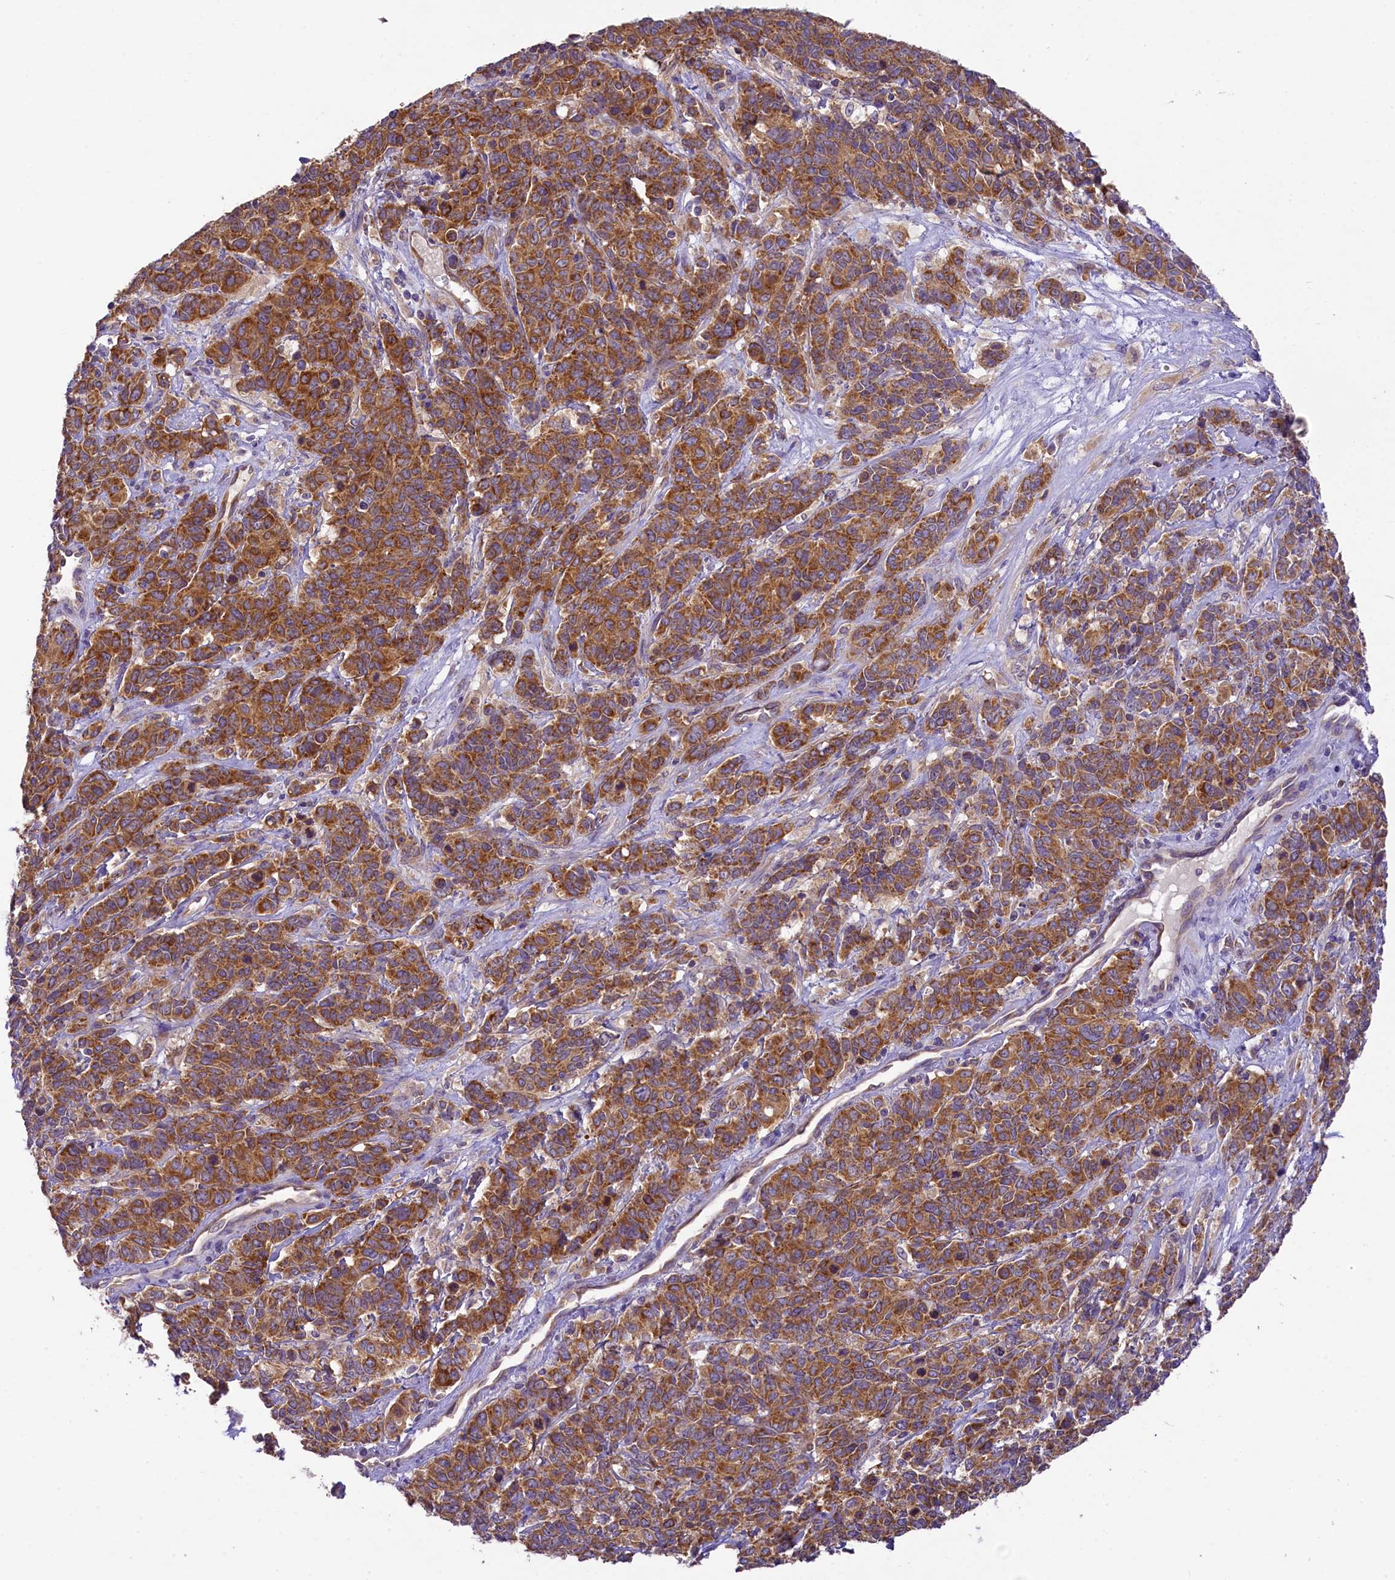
{"staining": {"intensity": "strong", "quantity": ">75%", "location": "cytoplasmic/membranous"}, "tissue": "cervical cancer", "cell_type": "Tumor cells", "image_type": "cancer", "snomed": [{"axis": "morphology", "description": "Squamous cell carcinoma, NOS"}, {"axis": "topography", "description": "Cervix"}], "caption": "A high-resolution histopathology image shows immunohistochemistry staining of cervical squamous cell carcinoma, which reveals strong cytoplasmic/membranous expression in approximately >75% of tumor cells. The protein of interest is stained brown, and the nuclei are stained in blue (DAB IHC with brightfield microscopy, high magnification).", "gene": "LARP4", "patient": {"sex": "female", "age": 60}}